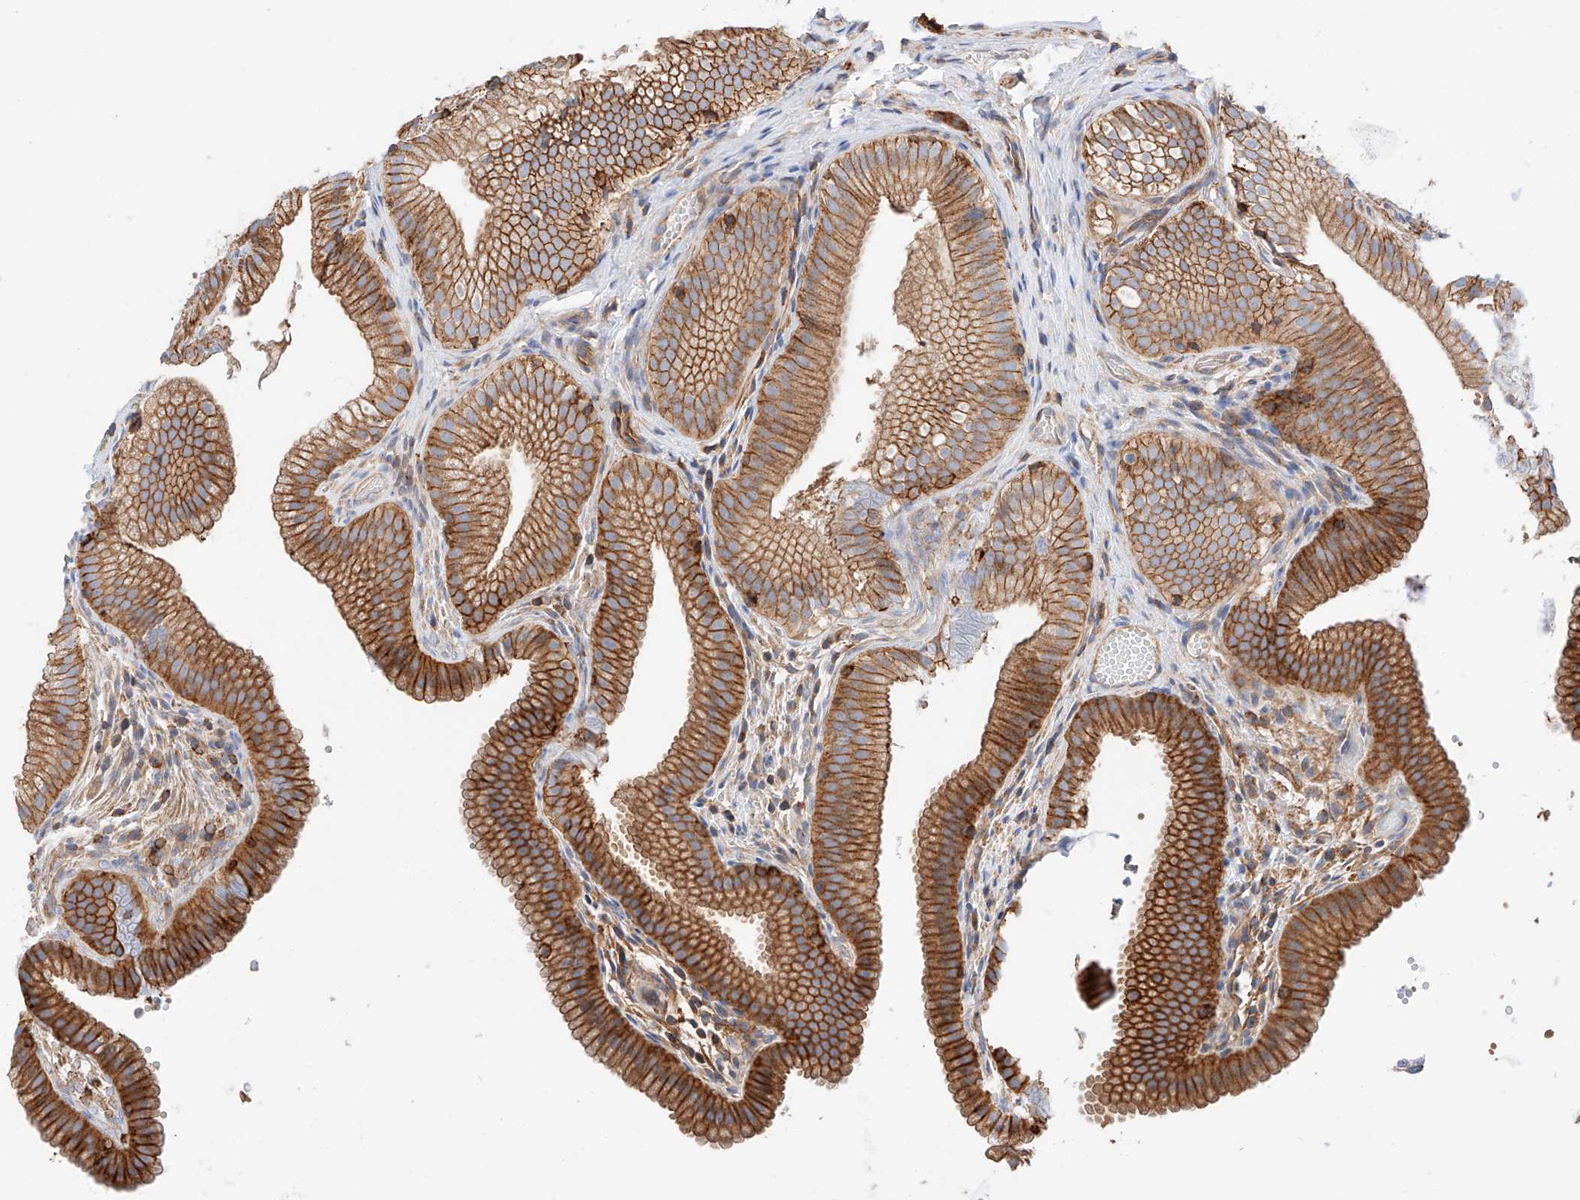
{"staining": {"intensity": "strong", "quantity": ">75%", "location": "cytoplasmic/membranous"}, "tissue": "gallbladder", "cell_type": "Glandular cells", "image_type": "normal", "snomed": [{"axis": "morphology", "description": "Normal tissue, NOS"}, {"axis": "topography", "description": "Gallbladder"}], "caption": "Benign gallbladder demonstrates strong cytoplasmic/membranous expression in about >75% of glandular cells Ihc stains the protein in brown and the nuclei are stained blue..", "gene": "ENSG00000259132", "patient": {"sex": "female", "age": 30}}